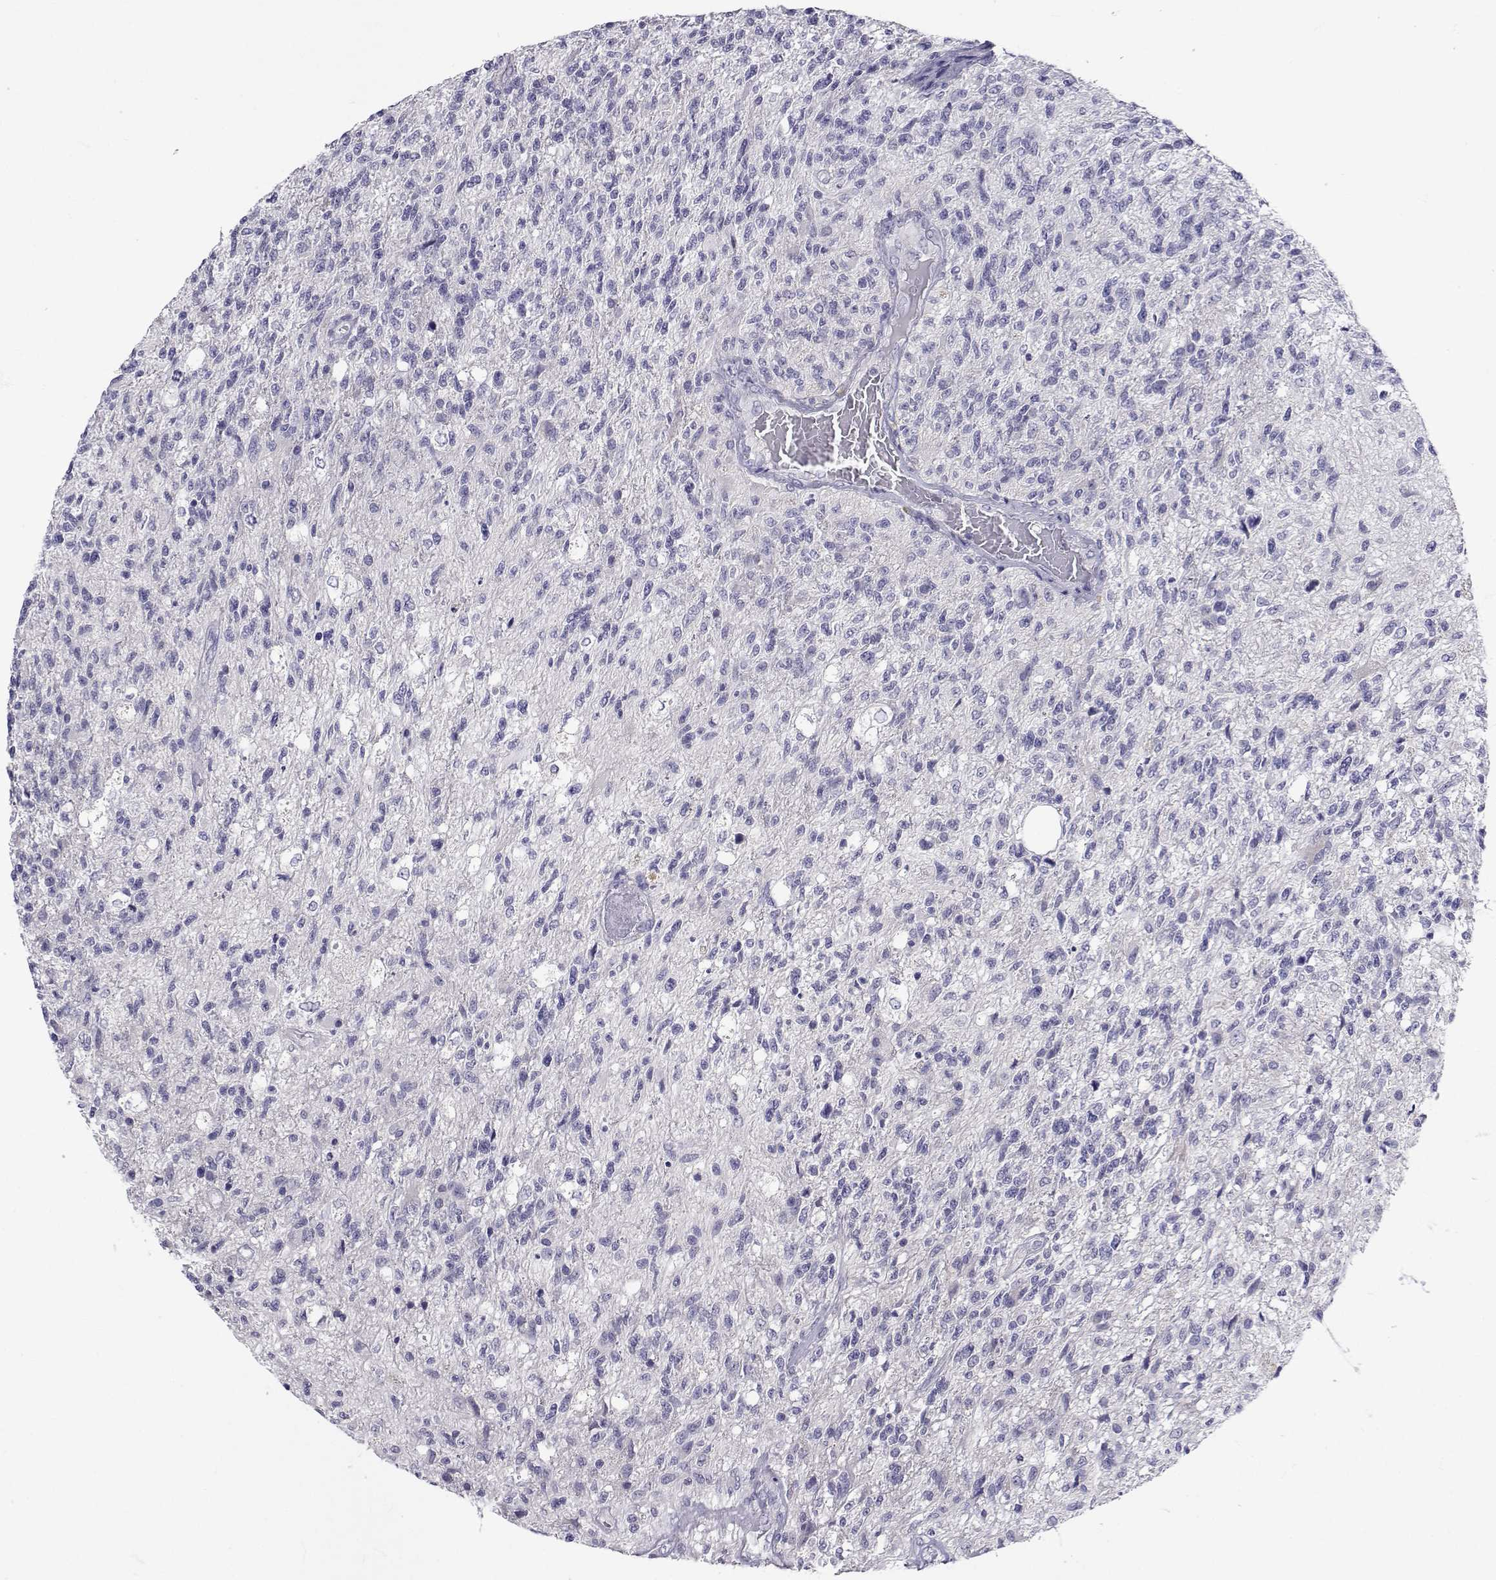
{"staining": {"intensity": "negative", "quantity": "none", "location": "none"}, "tissue": "glioma", "cell_type": "Tumor cells", "image_type": "cancer", "snomed": [{"axis": "morphology", "description": "Glioma, malignant, High grade"}, {"axis": "topography", "description": "Brain"}], "caption": "An immunohistochemistry histopathology image of high-grade glioma (malignant) is shown. There is no staining in tumor cells of high-grade glioma (malignant).", "gene": "SLC6A3", "patient": {"sex": "male", "age": 56}}